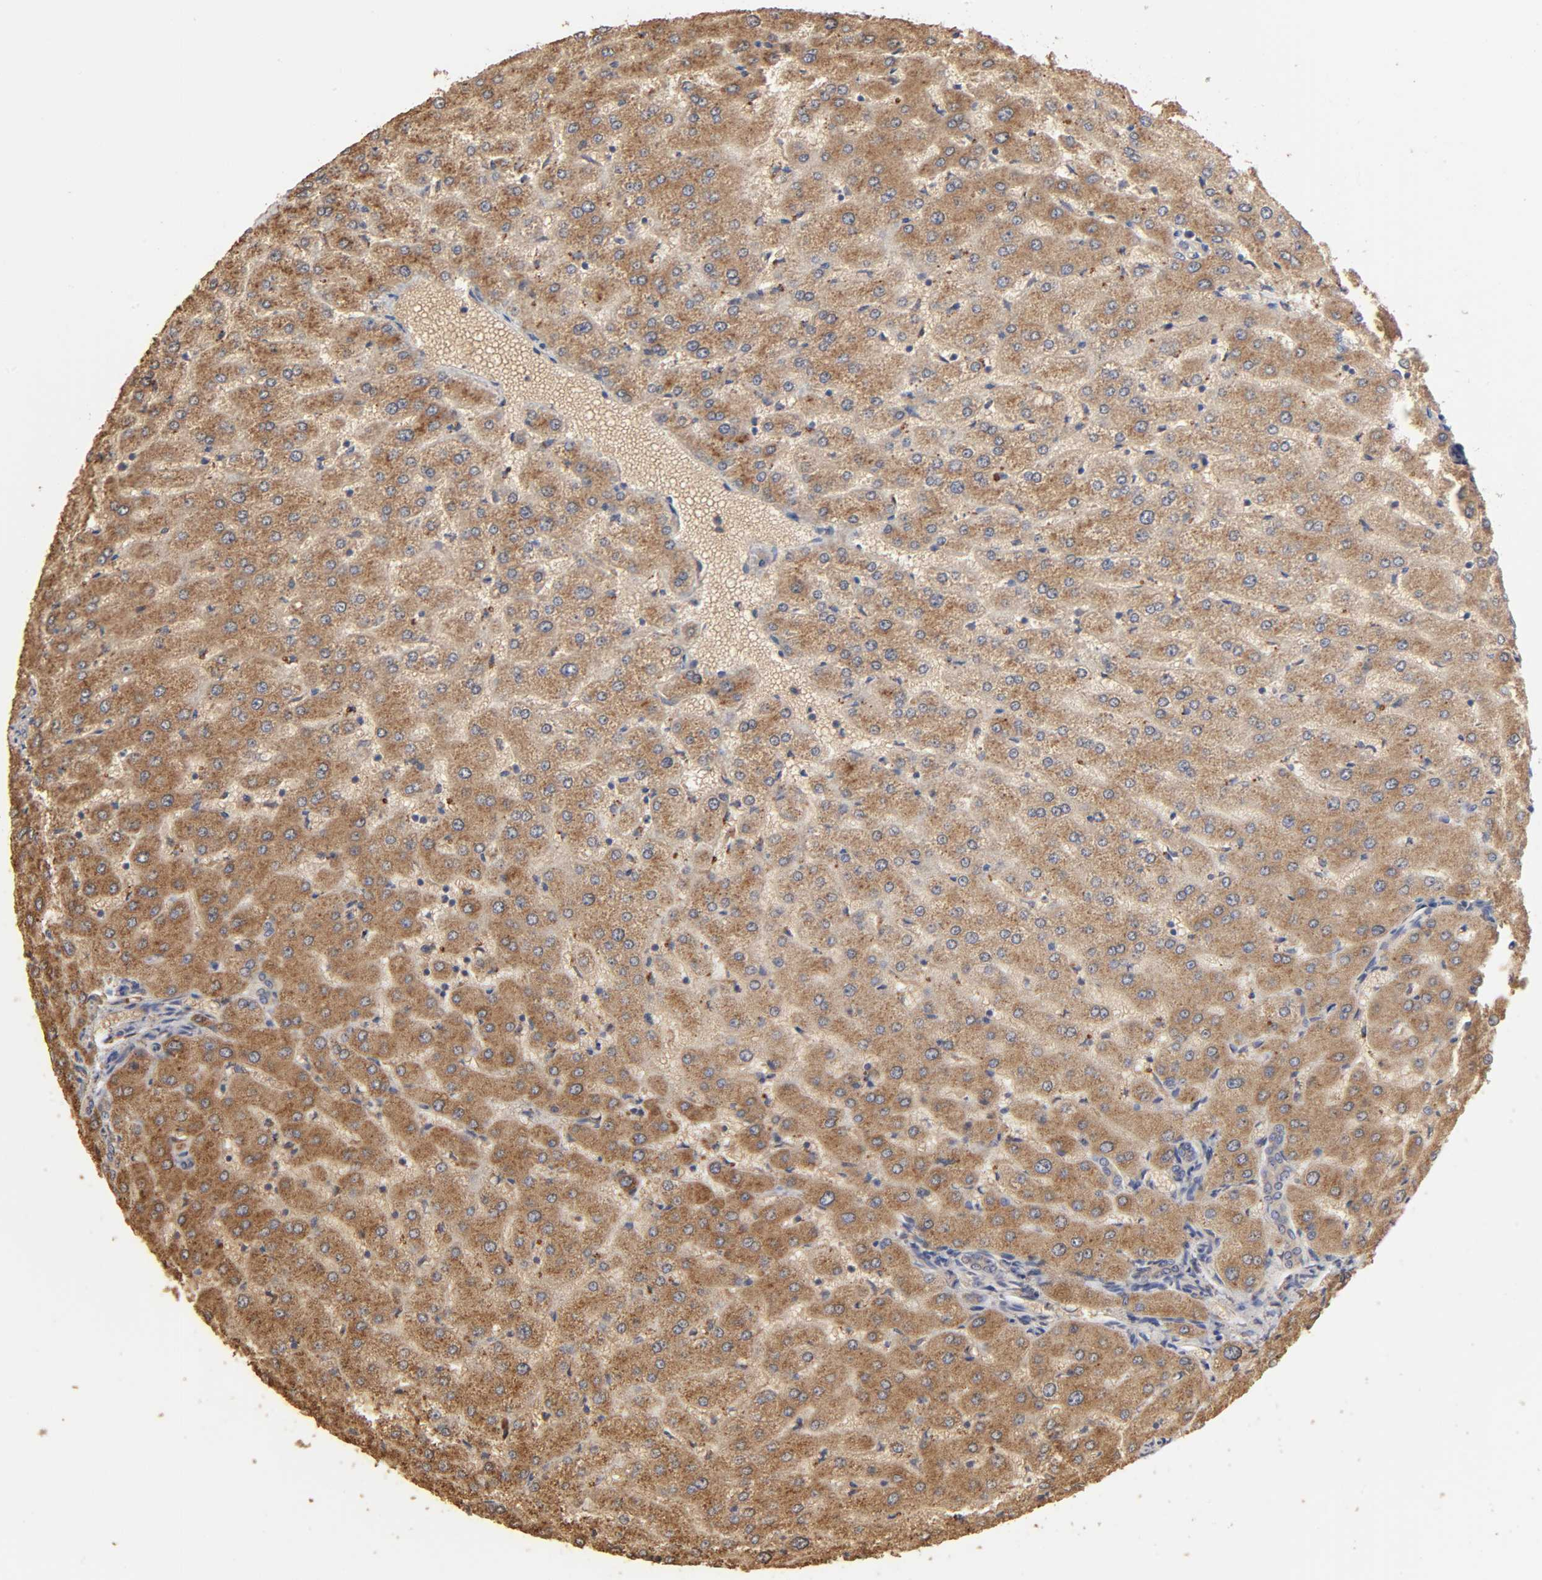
{"staining": {"intensity": "weak", "quantity": ">75%", "location": "cytoplasmic/membranous"}, "tissue": "liver", "cell_type": "Cholangiocytes", "image_type": "normal", "snomed": [{"axis": "morphology", "description": "Normal tissue, NOS"}, {"axis": "morphology", "description": "Fibrosis, NOS"}, {"axis": "topography", "description": "Liver"}], "caption": "Immunohistochemical staining of benign liver displays weak cytoplasmic/membranous protein expression in approximately >75% of cholangiocytes. Nuclei are stained in blue.", "gene": "EIF4G2", "patient": {"sex": "female", "age": 29}}